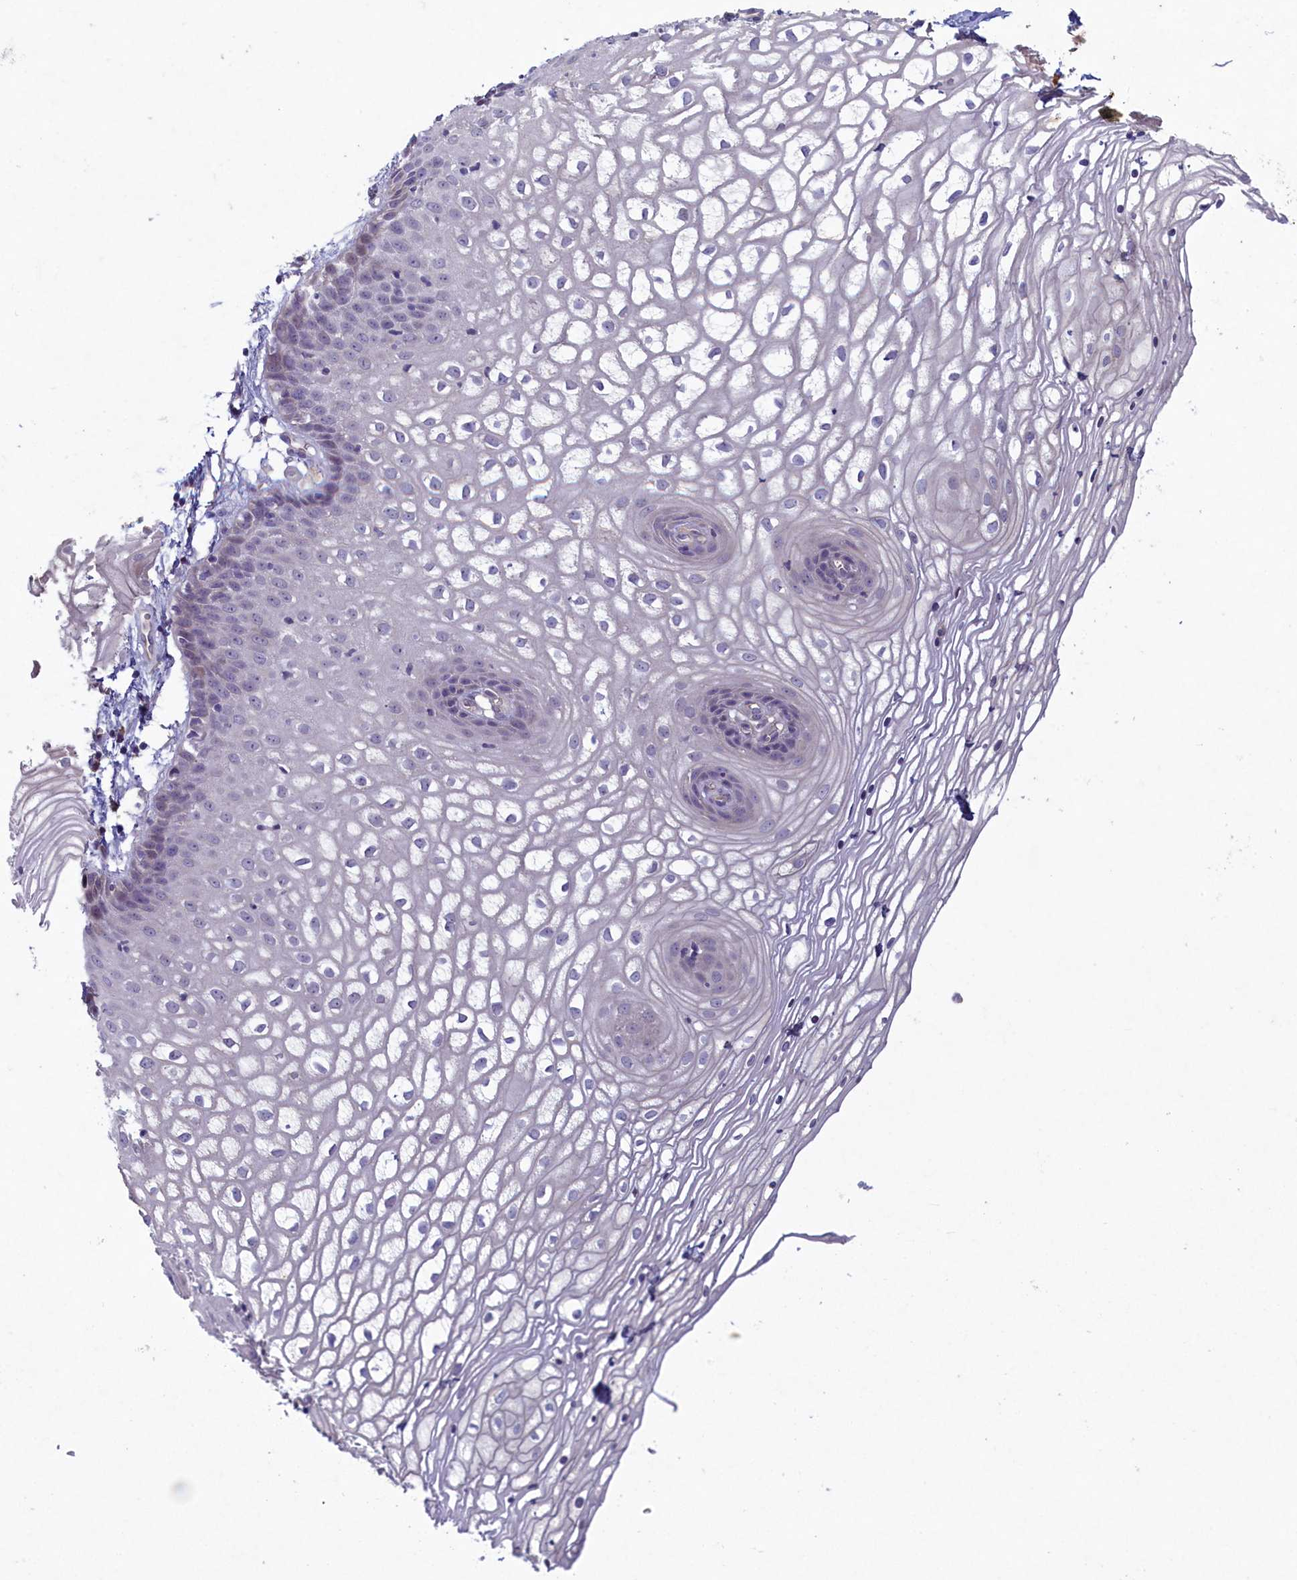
{"staining": {"intensity": "negative", "quantity": "none", "location": "none"}, "tissue": "vagina", "cell_type": "Squamous epithelial cells", "image_type": "normal", "snomed": [{"axis": "morphology", "description": "Normal tissue, NOS"}, {"axis": "topography", "description": "Vagina"}], "caption": "Protein analysis of normal vagina exhibits no significant positivity in squamous epithelial cells. The staining is performed using DAB (3,3'-diaminobenzidine) brown chromogen with nuclei counter-stained in using hematoxylin.", "gene": "PLEKHG6", "patient": {"sex": "female", "age": 34}}